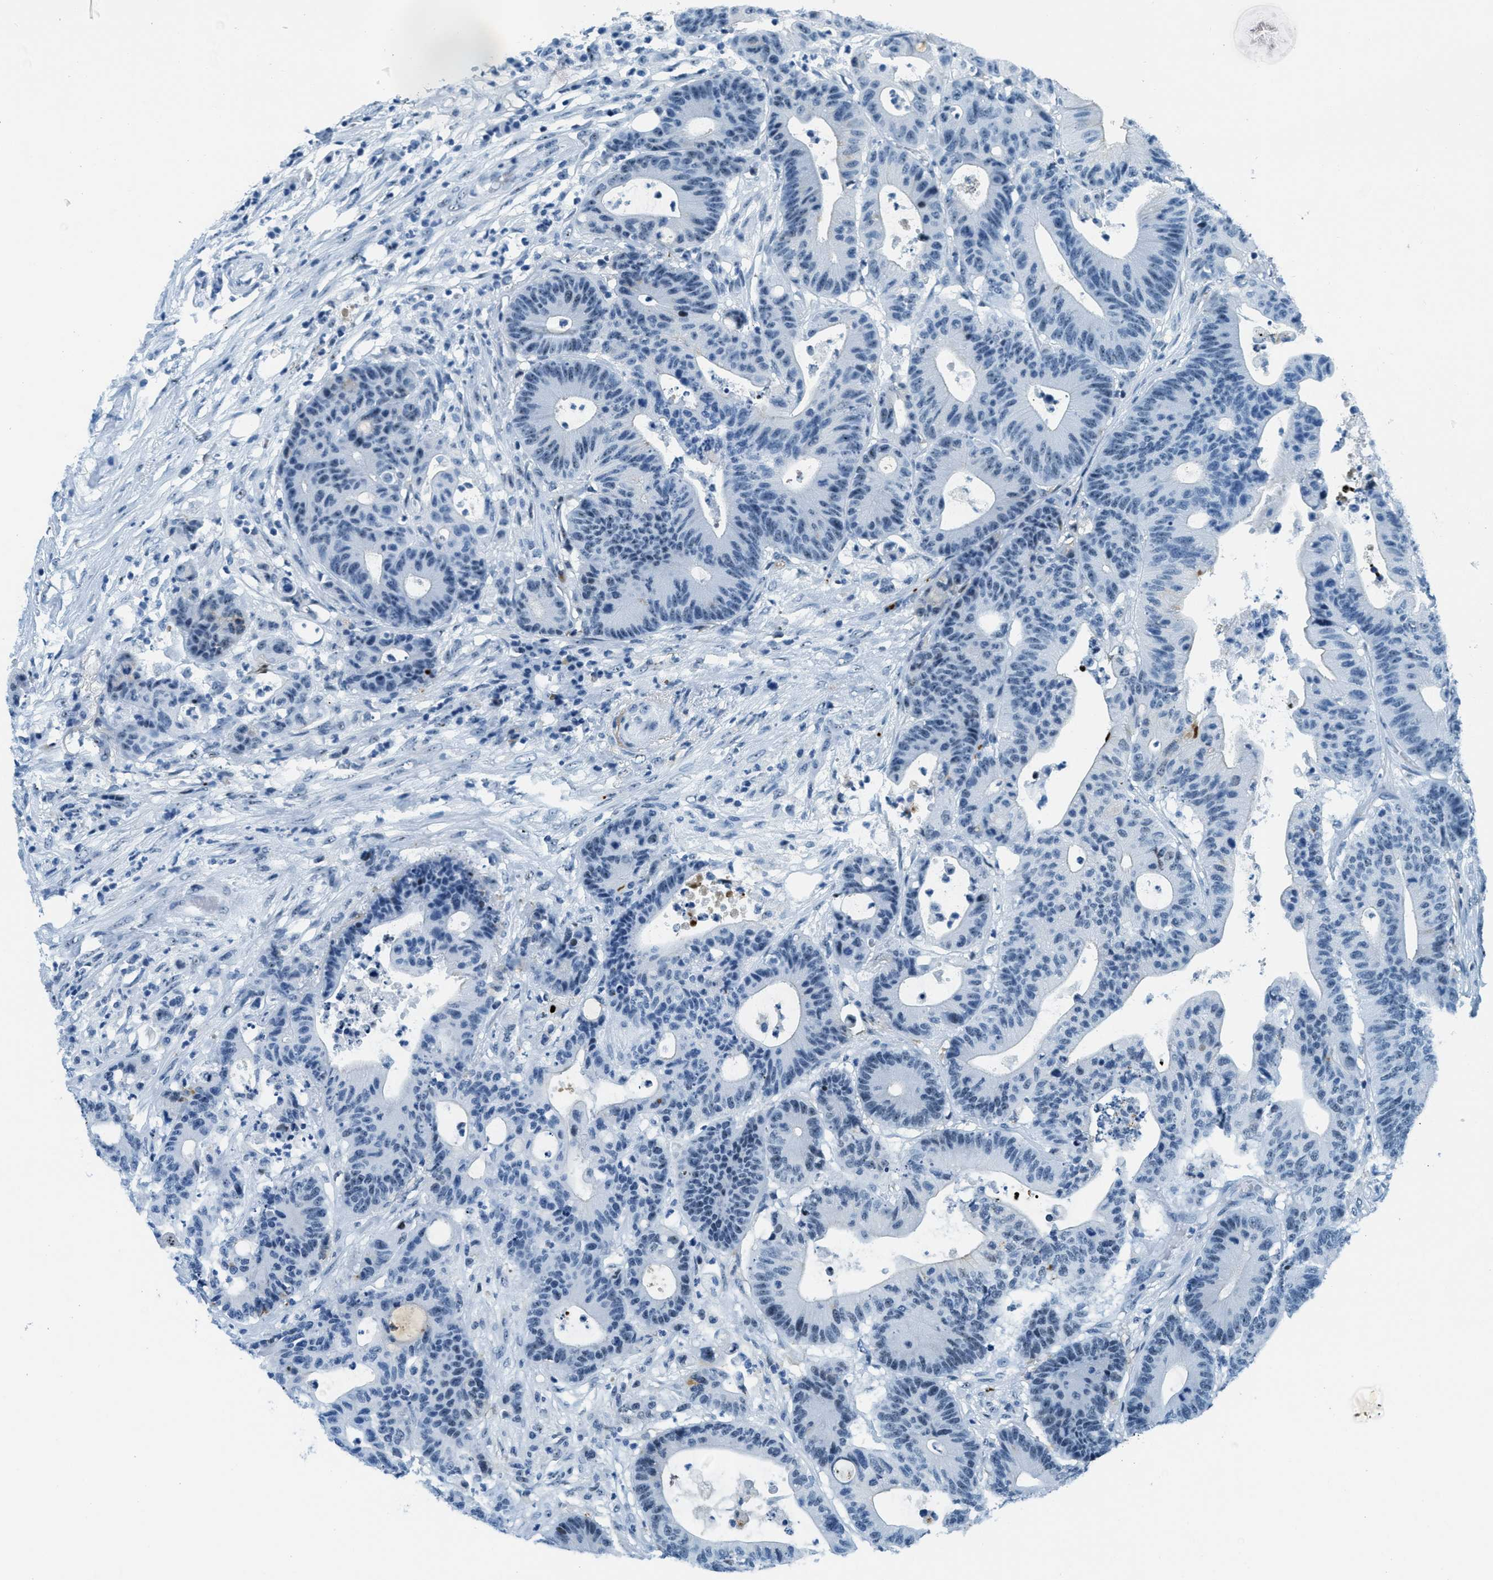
{"staining": {"intensity": "negative", "quantity": "none", "location": "none"}, "tissue": "colorectal cancer", "cell_type": "Tumor cells", "image_type": "cancer", "snomed": [{"axis": "morphology", "description": "Adenocarcinoma, NOS"}, {"axis": "topography", "description": "Colon"}], "caption": "IHC photomicrograph of neoplastic tissue: colorectal cancer (adenocarcinoma) stained with DAB (3,3'-diaminobenzidine) exhibits no significant protein positivity in tumor cells.", "gene": "PLA2G2A", "patient": {"sex": "female", "age": 84}}